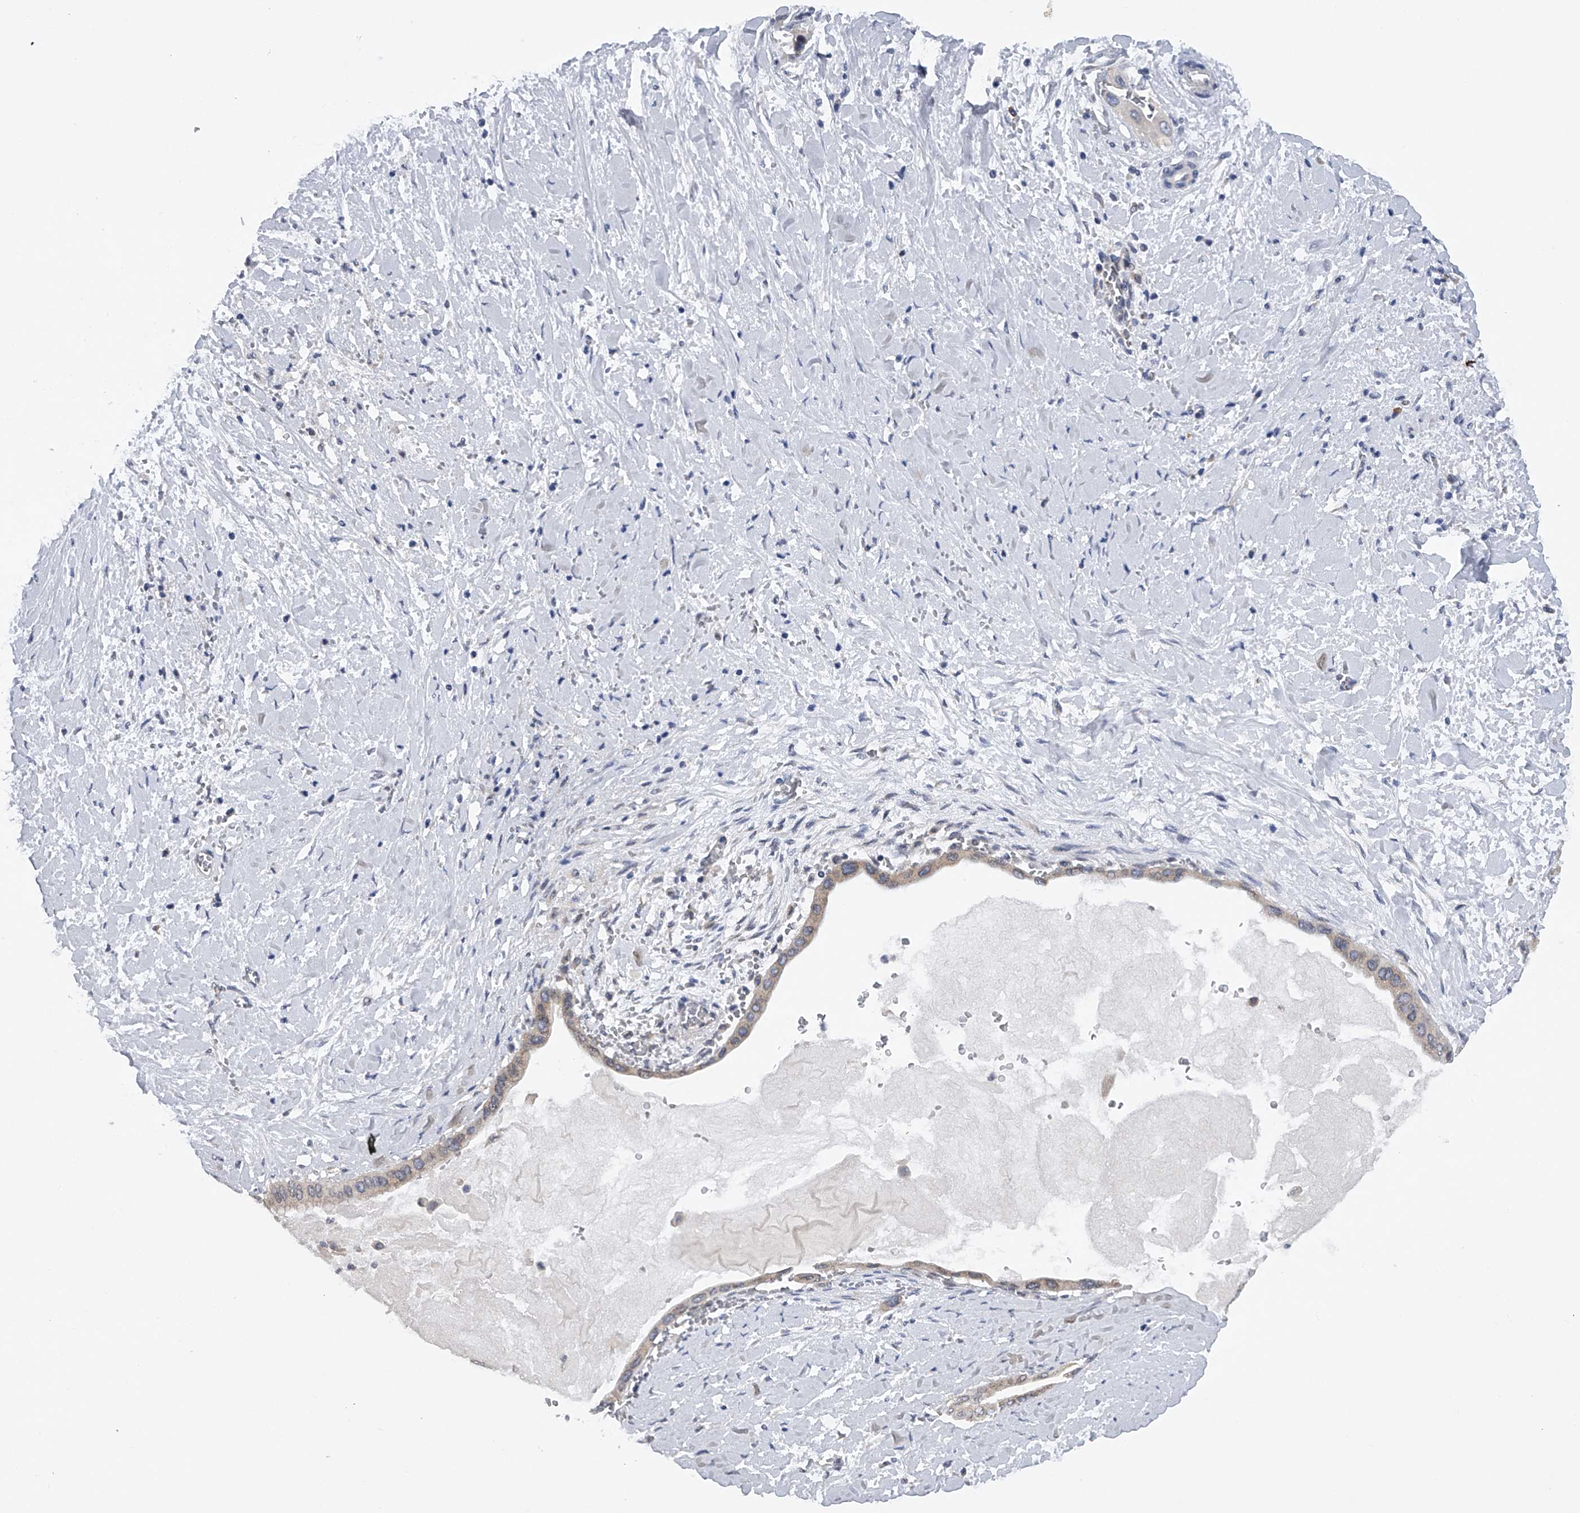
{"staining": {"intensity": "moderate", "quantity": ">75%", "location": "cytoplasmic/membranous"}, "tissue": "pancreatic cancer", "cell_type": "Tumor cells", "image_type": "cancer", "snomed": [{"axis": "morphology", "description": "Adenocarcinoma, NOS"}, {"axis": "topography", "description": "Pancreas"}], "caption": "Immunohistochemistry image of neoplastic tissue: adenocarcinoma (pancreatic) stained using immunohistochemistry (IHC) displays medium levels of moderate protein expression localized specifically in the cytoplasmic/membranous of tumor cells, appearing as a cytoplasmic/membranous brown color.", "gene": "RNF5", "patient": {"sex": "male", "age": 55}}